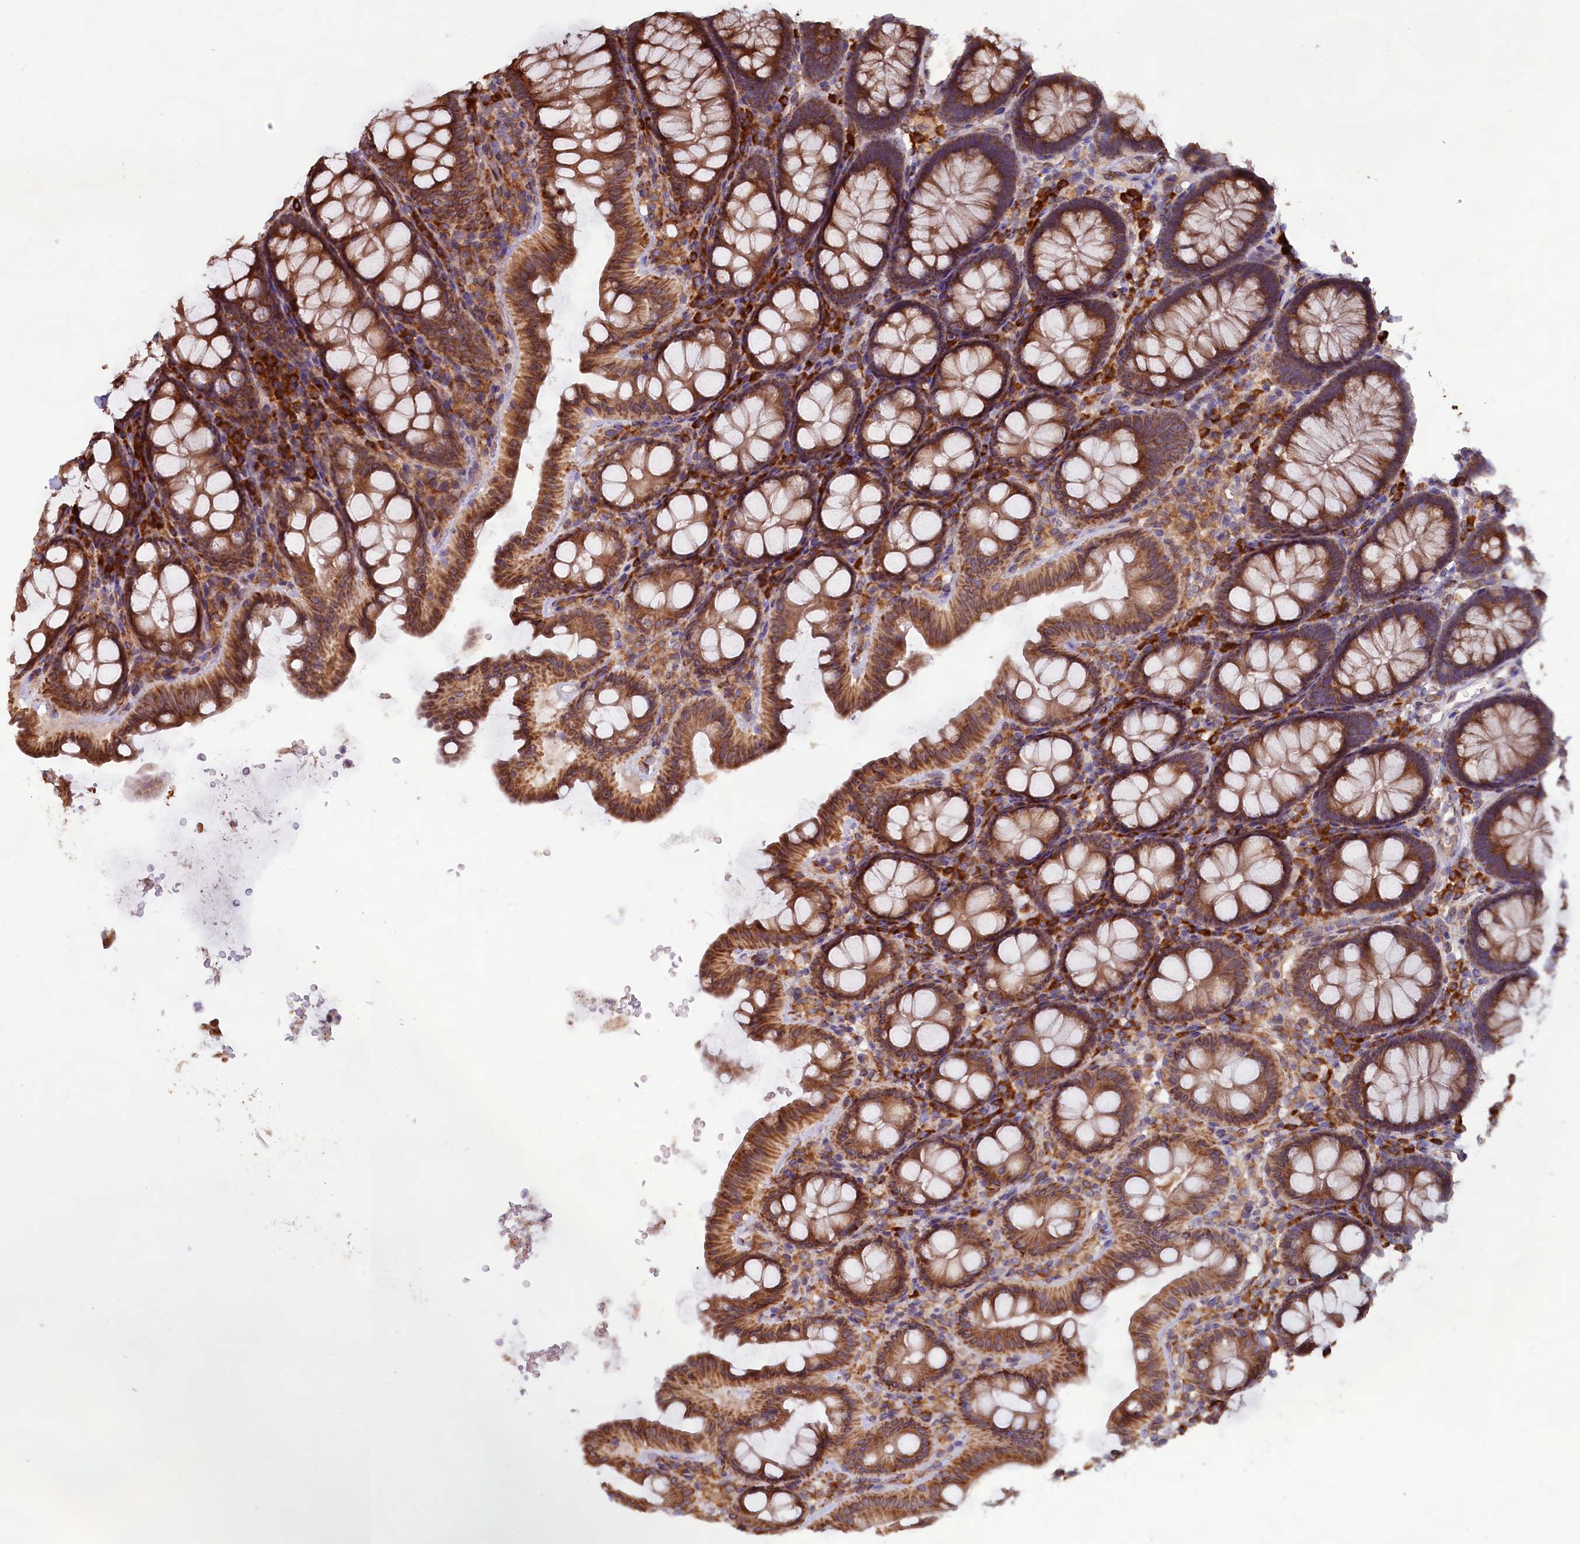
{"staining": {"intensity": "moderate", "quantity": "25%-75%", "location": "cytoplasmic/membranous"}, "tissue": "colon", "cell_type": "Endothelial cells", "image_type": "normal", "snomed": [{"axis": "morphology", "description": "Normal tissue, NOS"}, {"axis": "topography", "description": "Colon"}], "caption": "Immunohistochemical staining of unremarkable colon demonstrates medium levels of moderate cytoplasmic/membranous positivity in approximately 25%-75% of endothelial cells. Ihc stains the protein of interest in brown and the nuclei are stained blue.", "gene": "TBC1D19", "patient": {"sex": "male", "age": 75}}